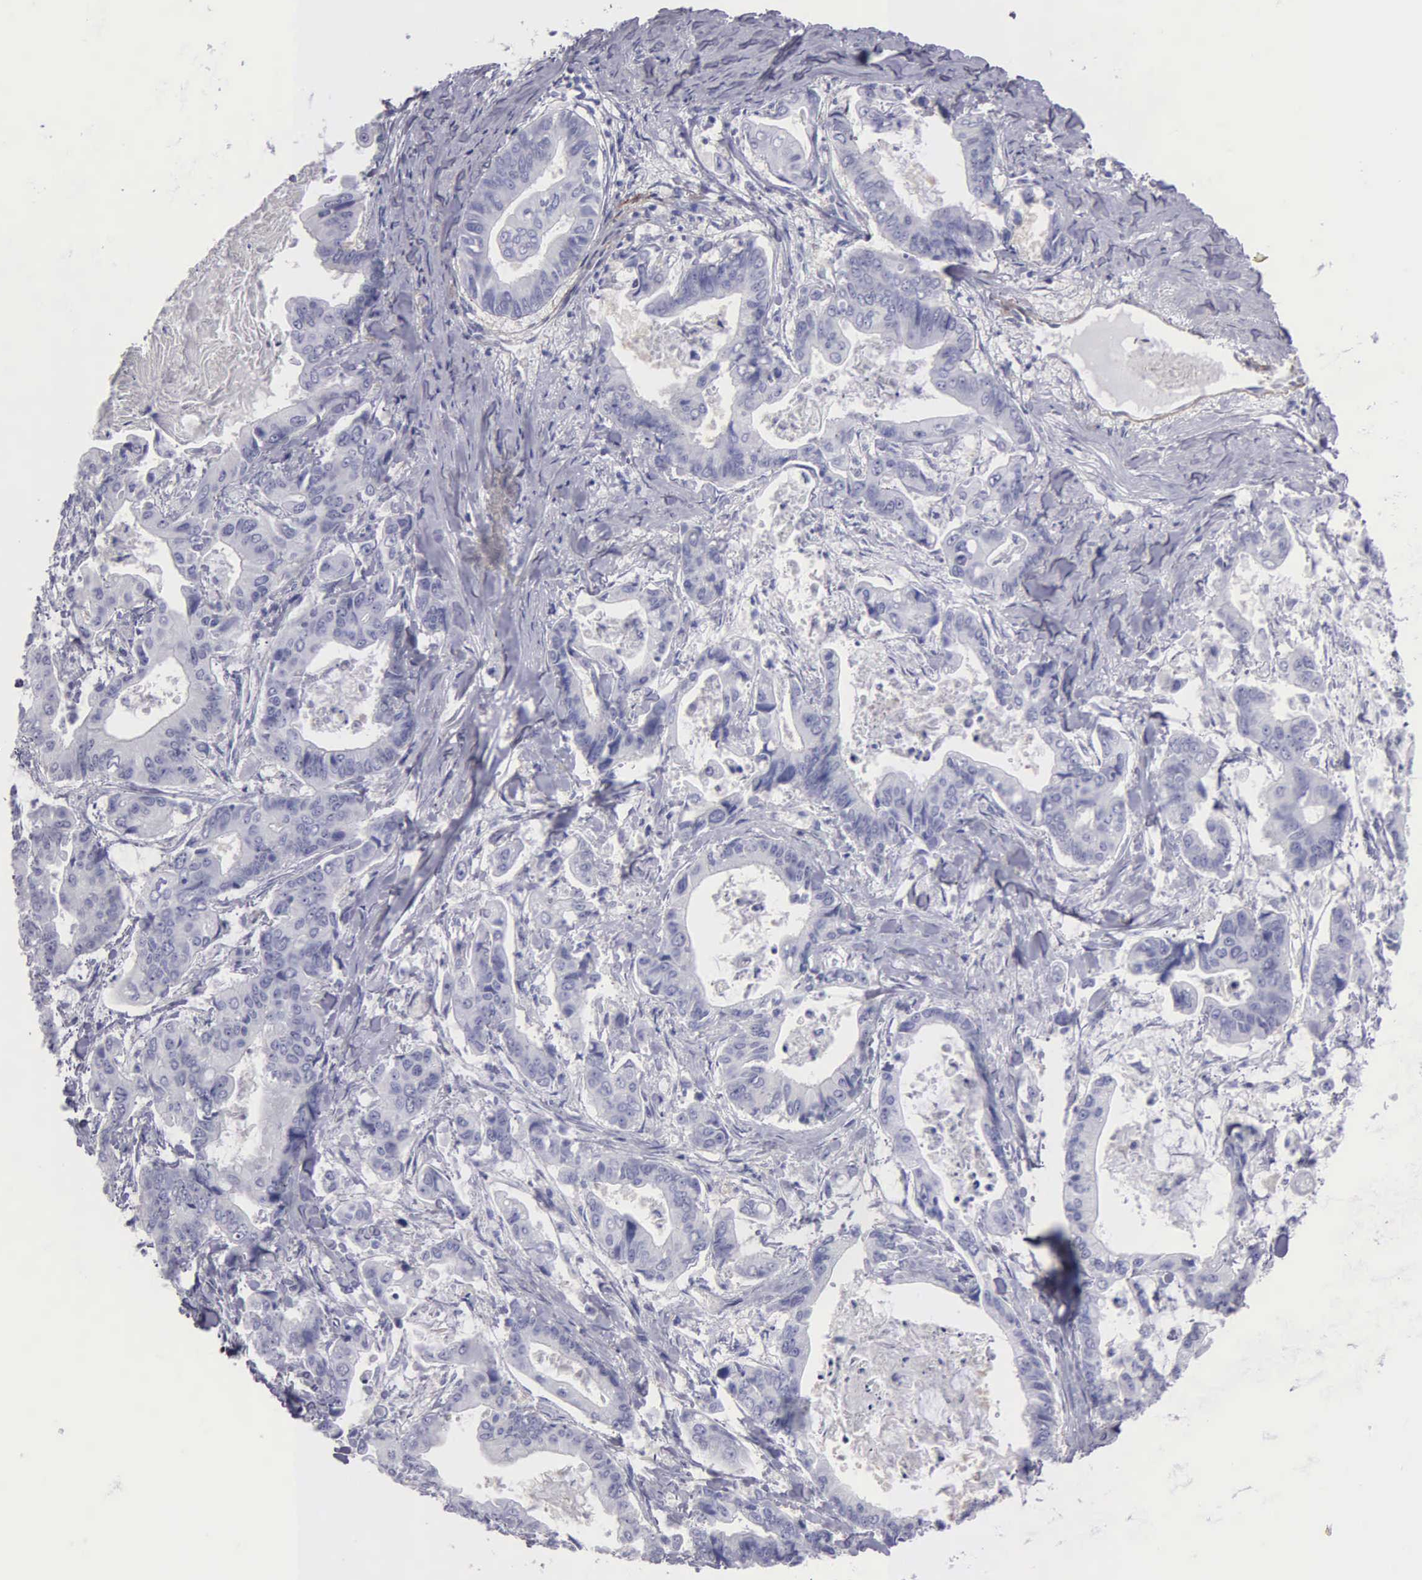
{"staining": {"intensity": "negative", "quantity": "none", "location": "none"}, "tissue": "stomach cancer", "cell_type": "Tumor cells", "image_type": "cancer", "snomed": [{"axis": "morphology", "description": "Adenocarcinoma, NOS"}, {"axis": "topography", "description": "Stomach, upper"}], "caption": "Stomach adenocarcinoma was stained to show a protein in brown. There is no significant positivity in tumor cells.", "gene": "FBLN5", "patient": {"sex": "male", "age": 80}}